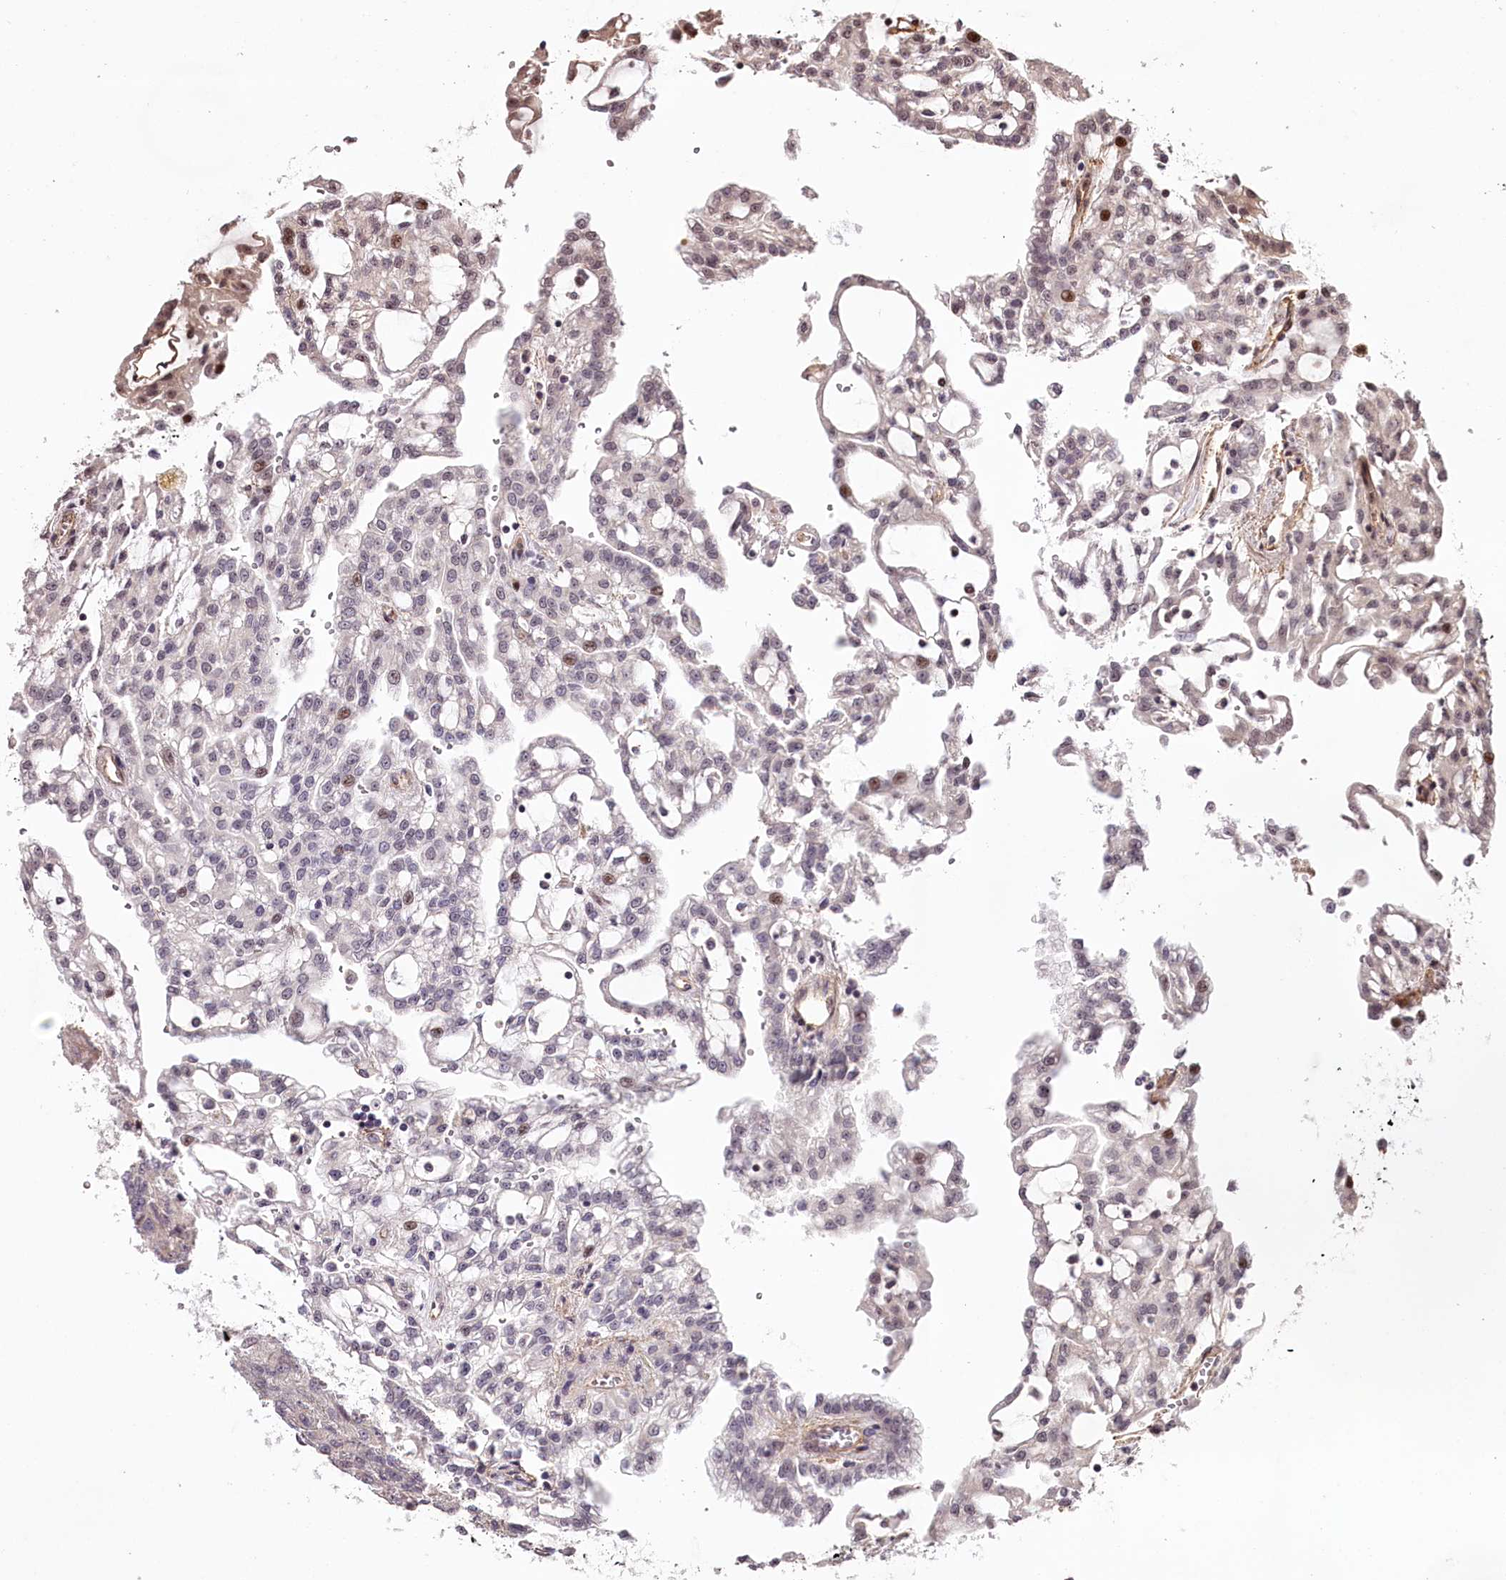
{"staining": {"intensity": "moderate", "quantity": "<25%", "location": "nuclear"}, "tissue": "renal cancer", "cell_type": "Tumor cells", "image_type": "cancer", "snomed": [{"axis": "morphology", "description": "Adenocarcinoma, NOS"}, {"axis": "topography", "description": "Kidney"}], "caption": "This is a photomicrograph of immunohistochemistry (IHC) staining of renal adenocarcinoma, which shows moderate staining in the nuclear of tumor cells.", "gene": "TTC33", "patient": {"sex": "male", "age": 63}}